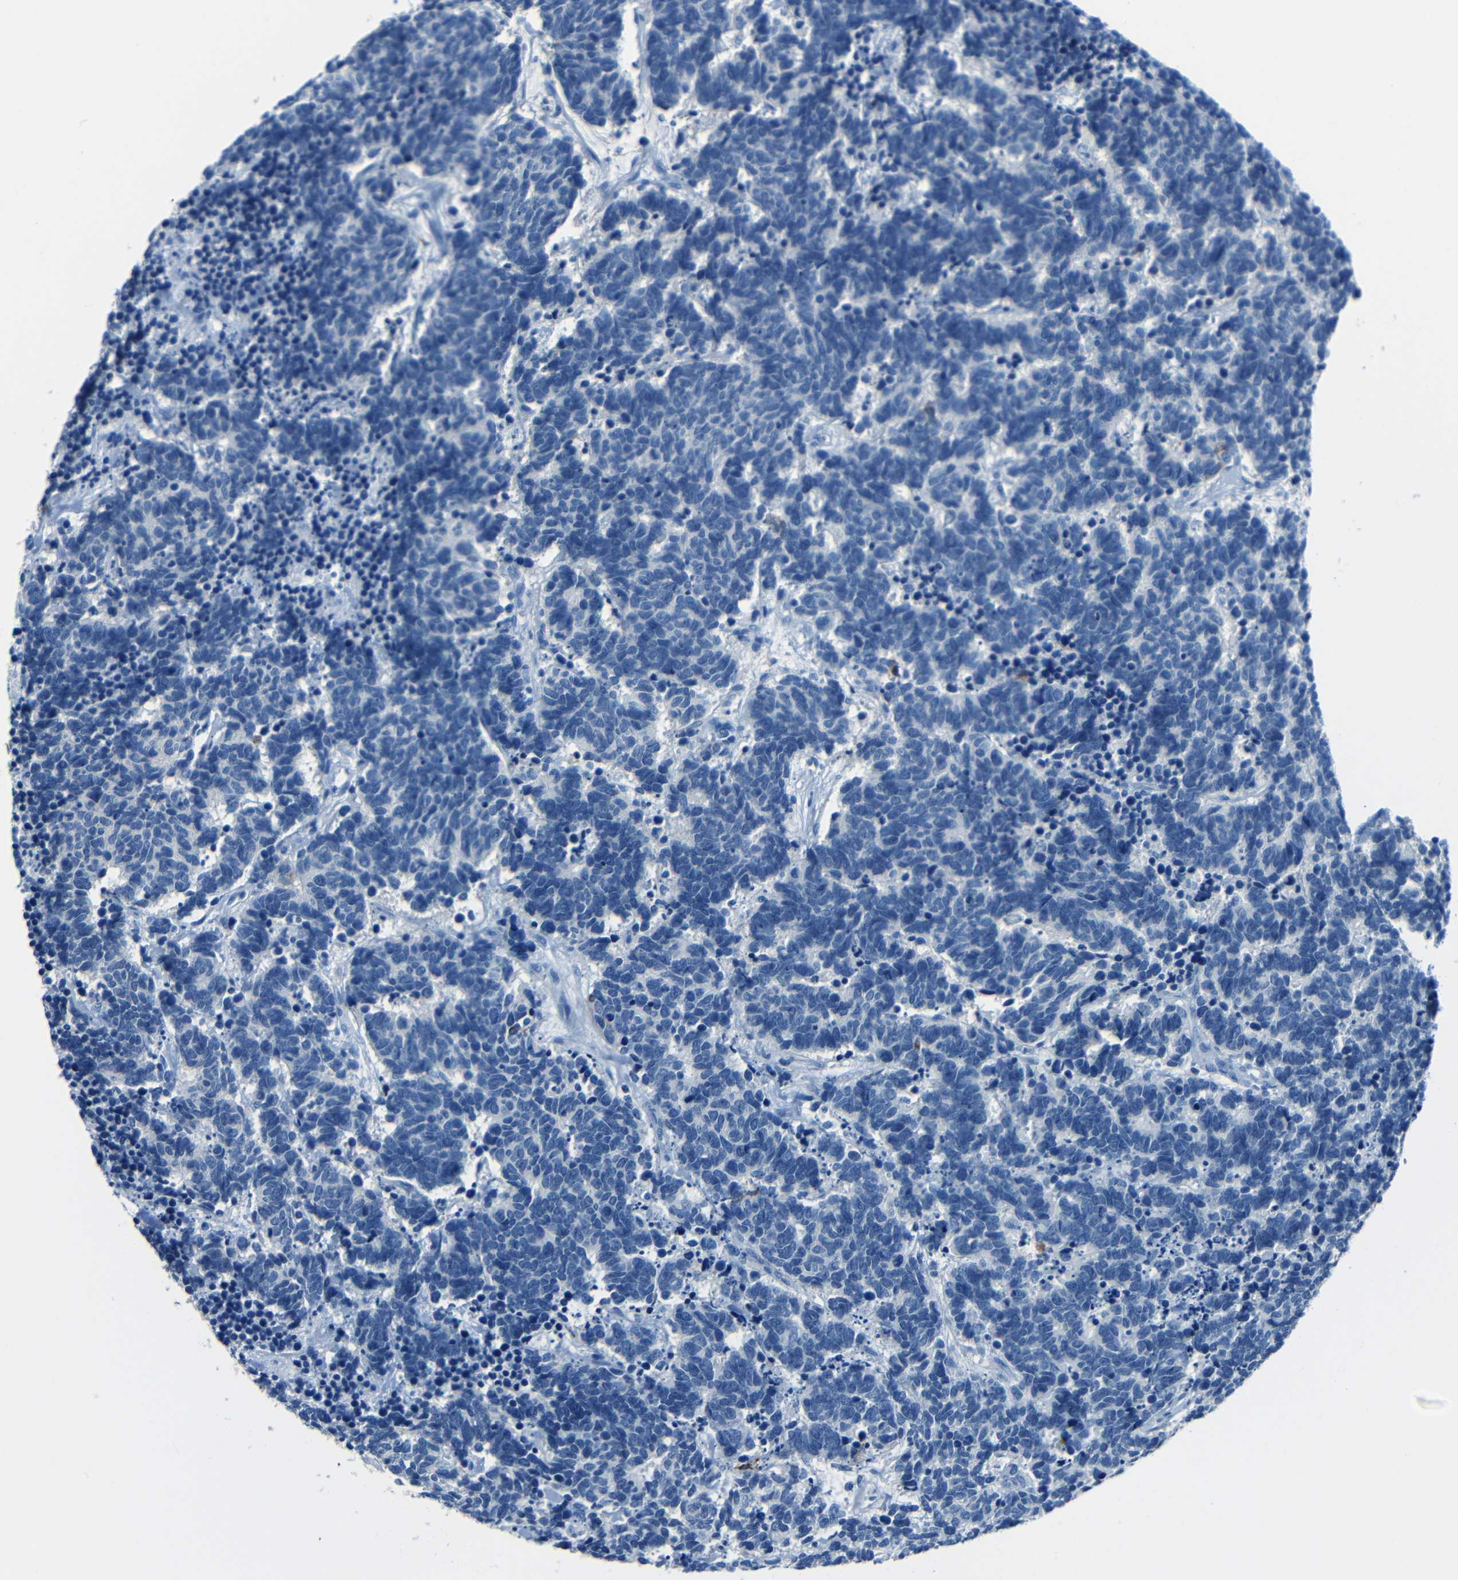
{"staining": {"intensity": "negative", "quantity": "none", "location": "none"}, "tissue": "carcinoid", "cell_type": "Tumor cells", "image_type": "cancer", "snomed": [{"axis": "morphology", "description": "Carcinoma, NOS"}, {"axis": "morphology", "description": "Carcinoid, malignant, NOS"}, {"axis": "topography", "description": "Urinary bladder"}], "caption": "IHC of carcinoid shows no expression in tumor cells.", "gene": "FBN2", "patient": {"sex": "male", "age": 57}}